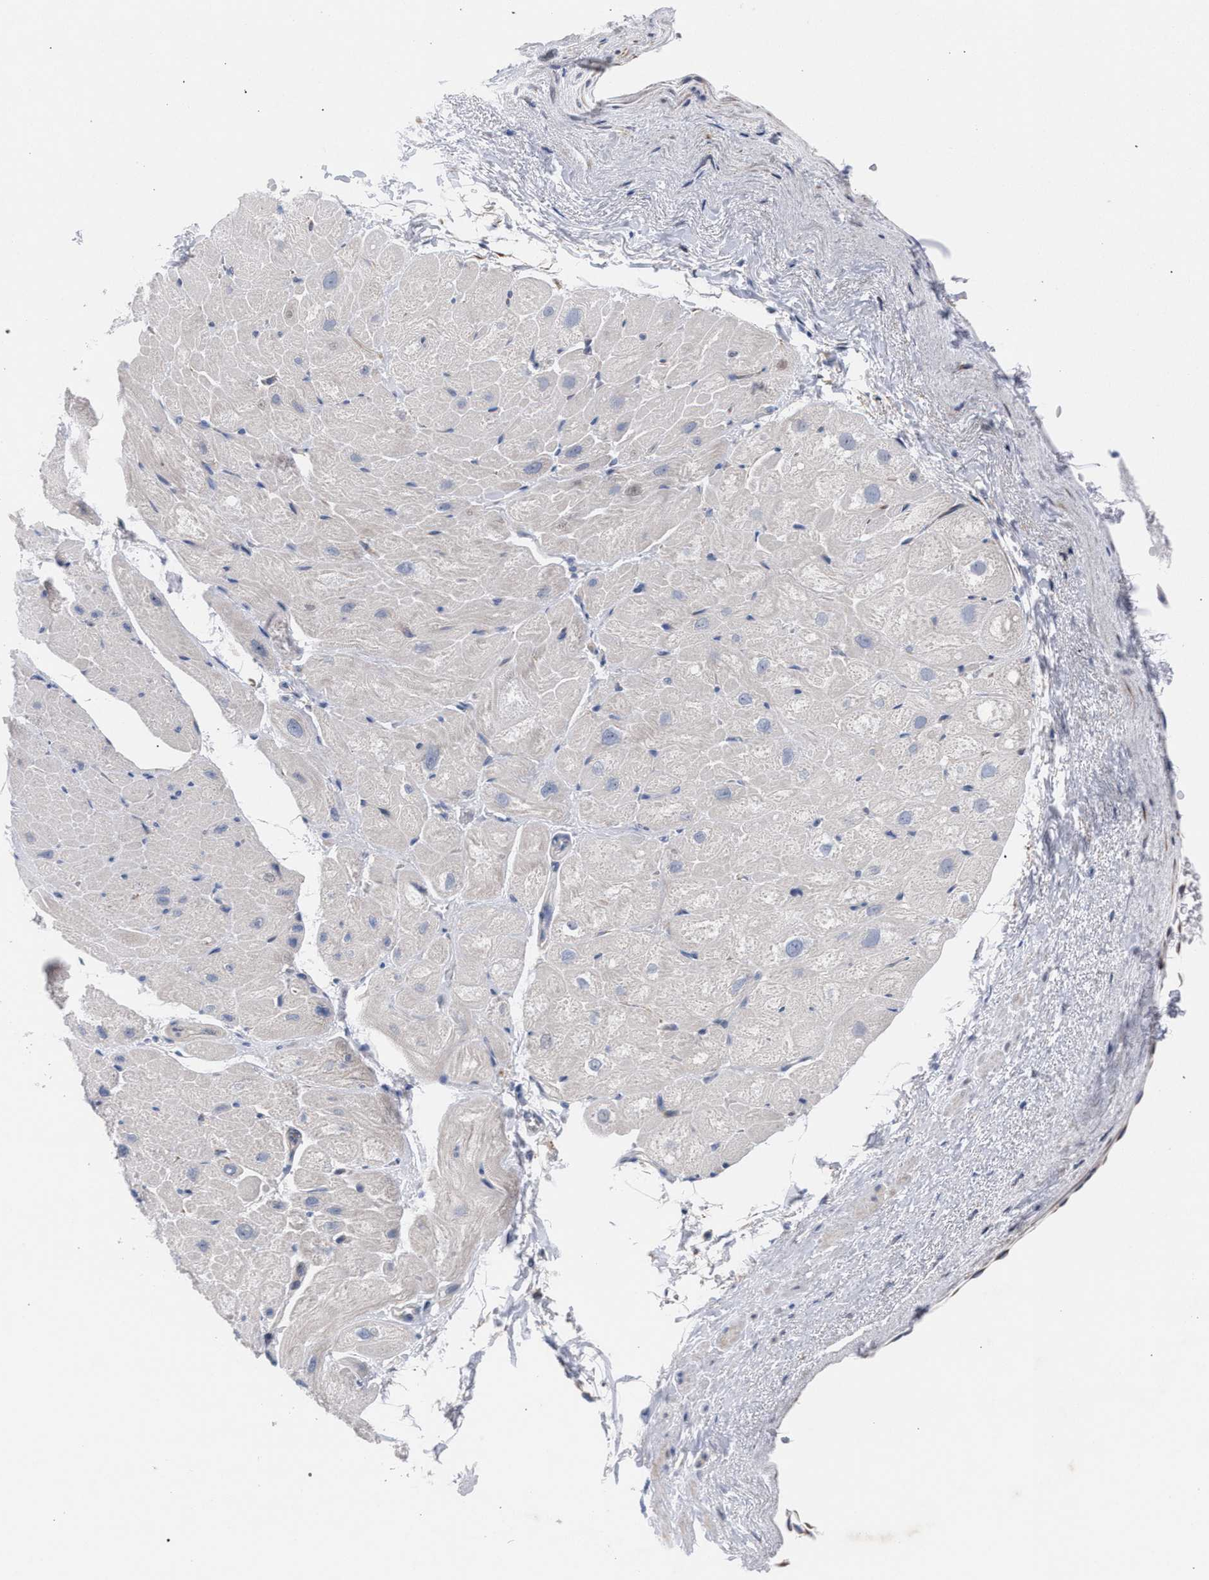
{"staining": {"intensity": "negative", "quantity": "none", "location": "none"}, "tissue": "heart muscle", "cell_type": "Cardiomyocytes", "image_type": "normal", "snomed": [{"axis": "morphology", "description": "Normal tissue, NOS"}, {"axis": "topography", "description": "Heart"}], "caption": "Immunohistochemical staining of normal human heart muscle demonstrates no significant positivity in cardiomyocytes. The staining was performed using DAB to visualize the protein expression in brown, while the nuclei were stained in blue with hematoxylin (Magnification: 20x).", "gene": "FHOD3", "patient": {"sex": "male", "age": 49}}